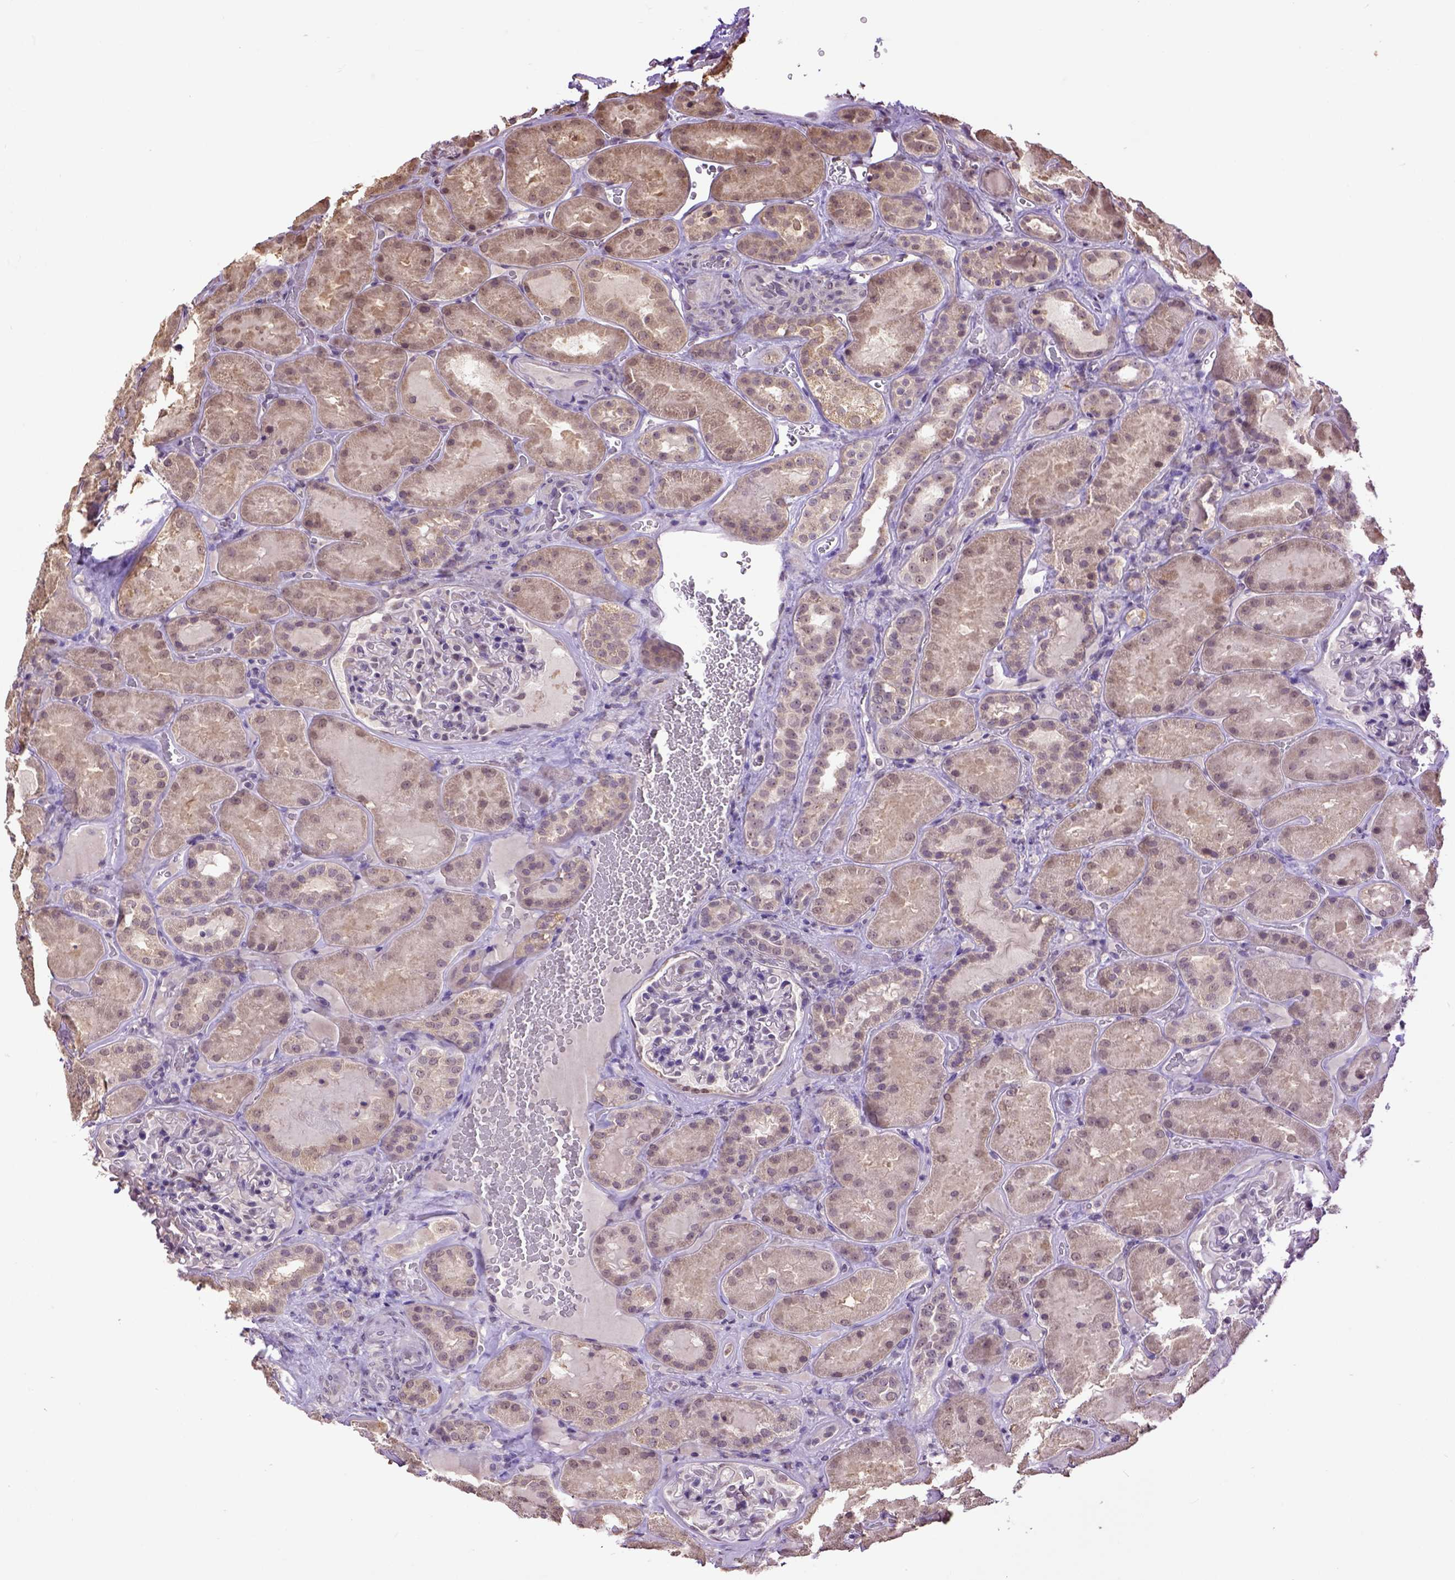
{"staining": {"intensity": "negative", "quantity": "none", "location": "none"}, "tissue": "kidney", "cell_type": "Cells in glomeruli", "image_type": "normal", "snomed": [{"axis": "morphology", "description": "Normal tissue, NOS"}, {"axis": "topography", "description": "Kidney"}], "caption": "Cells in glomeruli are negative for protein expression in normal human kidney. Nuclei are stained in blue.", "gene": "WDR17", "patient": {"sex": "male", "age": 73}}